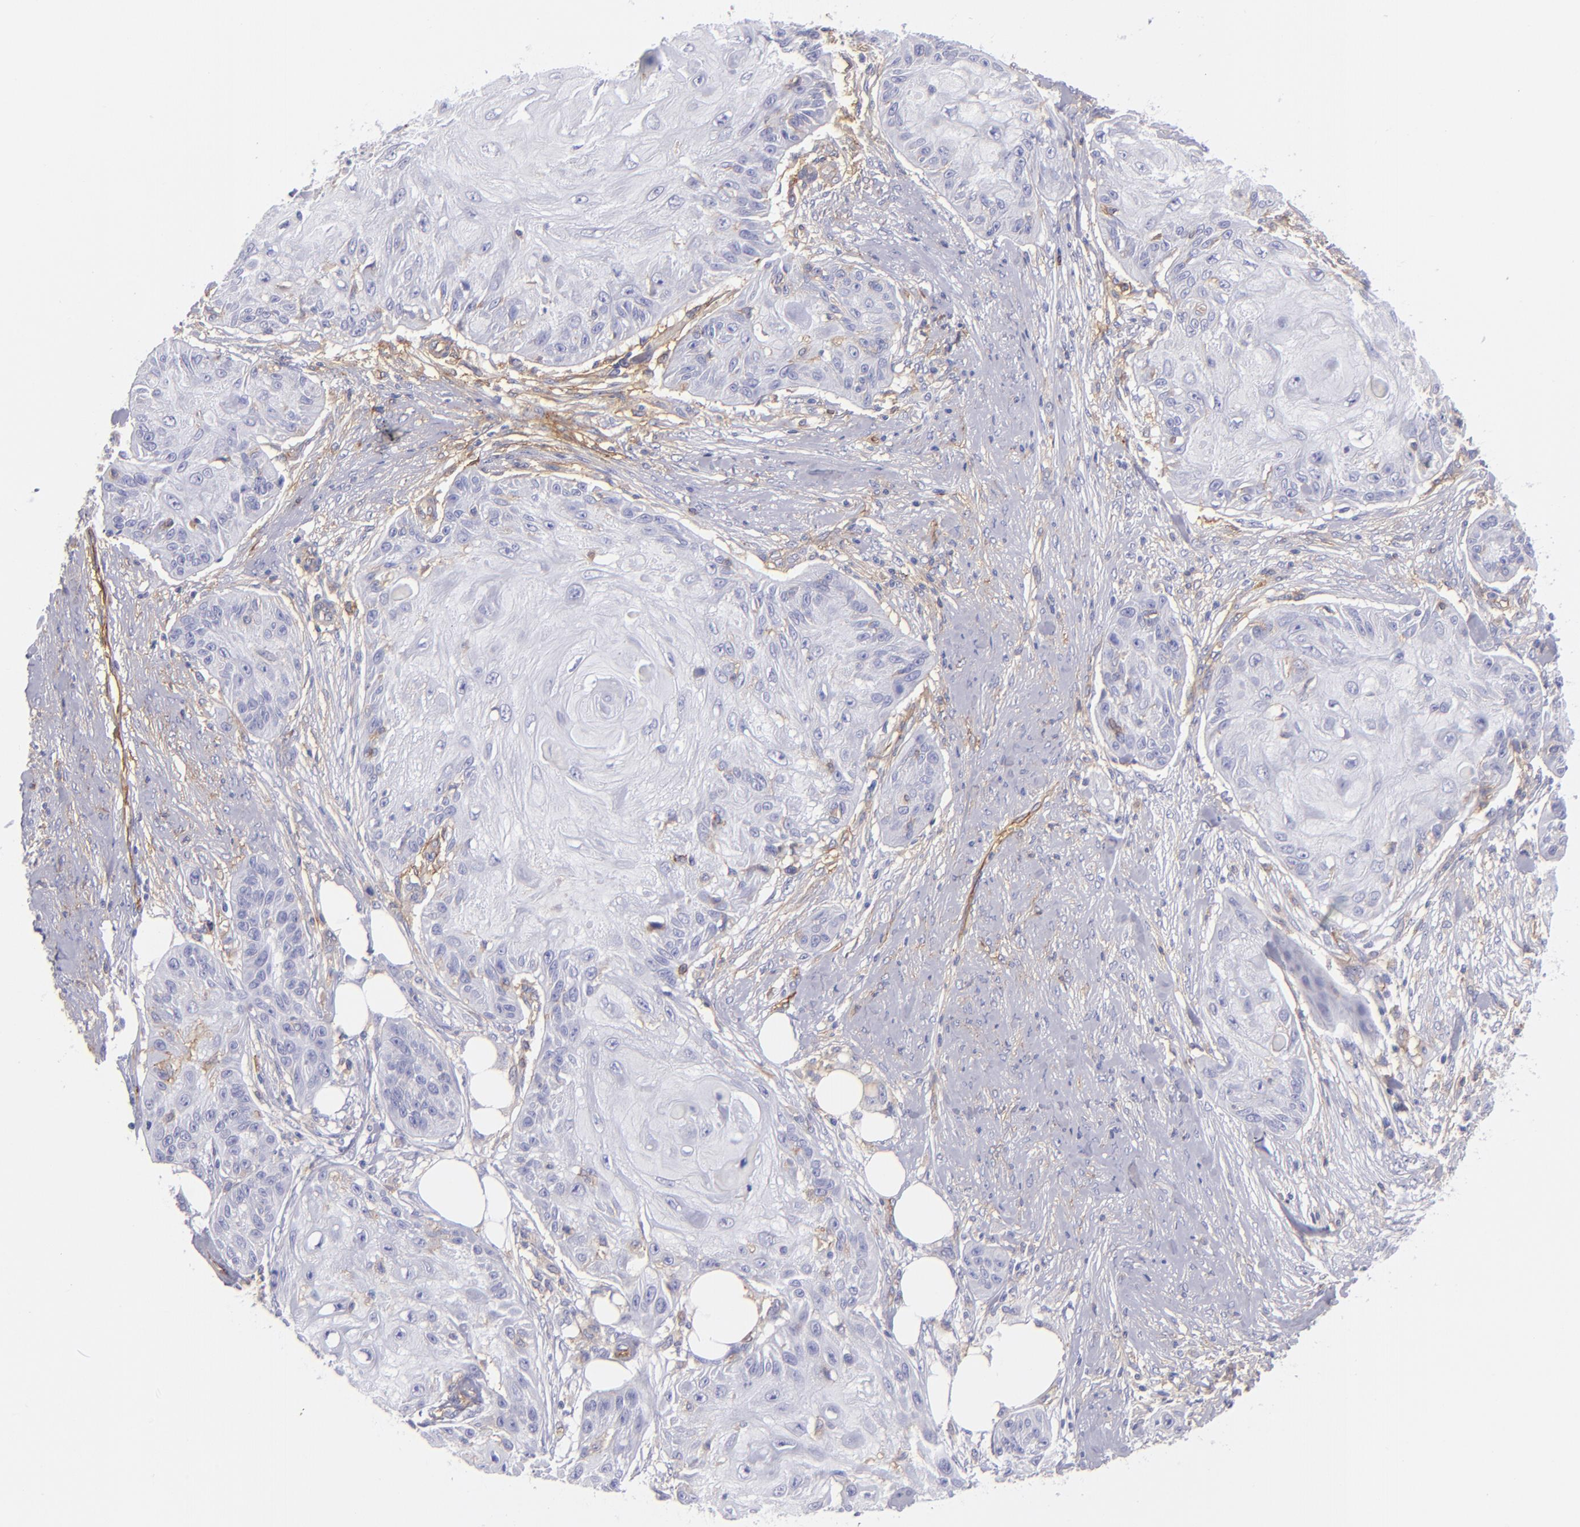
{"staining": {"intensity": "negative", "quantity": "none", "location": "none"}, "tissue": "skin cancer", "cell_type": "Tumor cells", "image_type": "cancer", "snomed": [{"axis": "morphology", "description": "Squamous cell carcinoma, NOS"}, {"axis": "topography", "description": "Skin"}], "caption": "Immunohistochemistry of skin squamous cell carcinoma exhibits no staining in tumor cells. (Stains: DAB immunohistochemistry with hematoxylin counter stain, Microscopy: brightfield microscopy at high magnification).", "gene": "ENTPD1", "patient": {"sex": "female", "age": 88}}